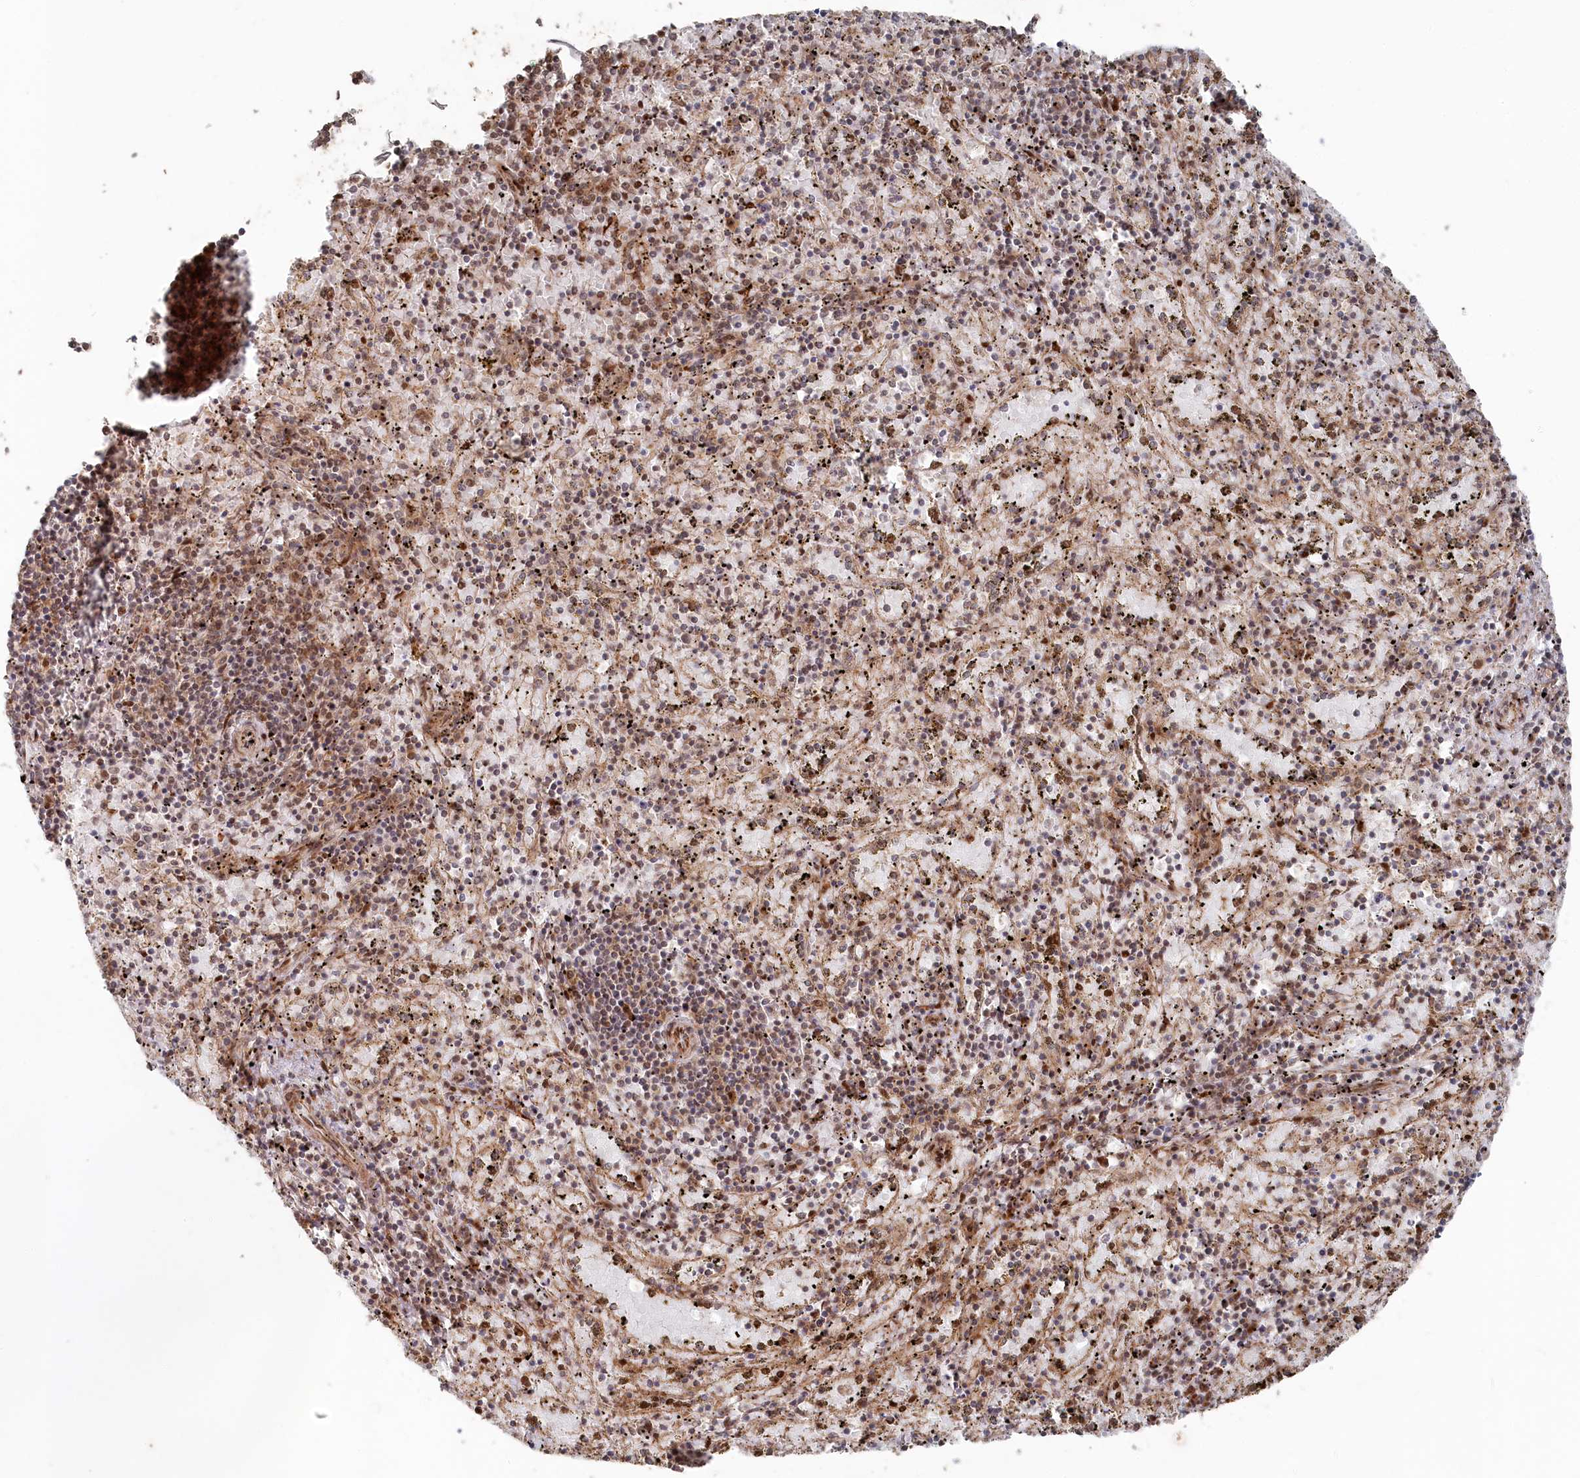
{"staining": {"intensity": "moderate", "quantity": "25%-75%", "location": "cytoplasmic/membranous,nuclear"}, "tissue": "spleen", "cell_type": "Cells in red pulp", "image_type": "normal", "snomed": [{"axis": "morphology", "description": "Normal tissue, NOS"}, {"axis": "topography", "description": "Spleen"}], "caption": "Spleen was stained to show a protein in brown. There is medium levels of moderate cytoplasmic/membranous,nuclear expression in about 25%-75% of cells in red pulp. (DAB (3,3'-diaminobenzidine) IHC, brown staining for protein, blue staining for nuclei).", "gene": "POLR3A", "patient": {"sex": "male", "age": 11}}